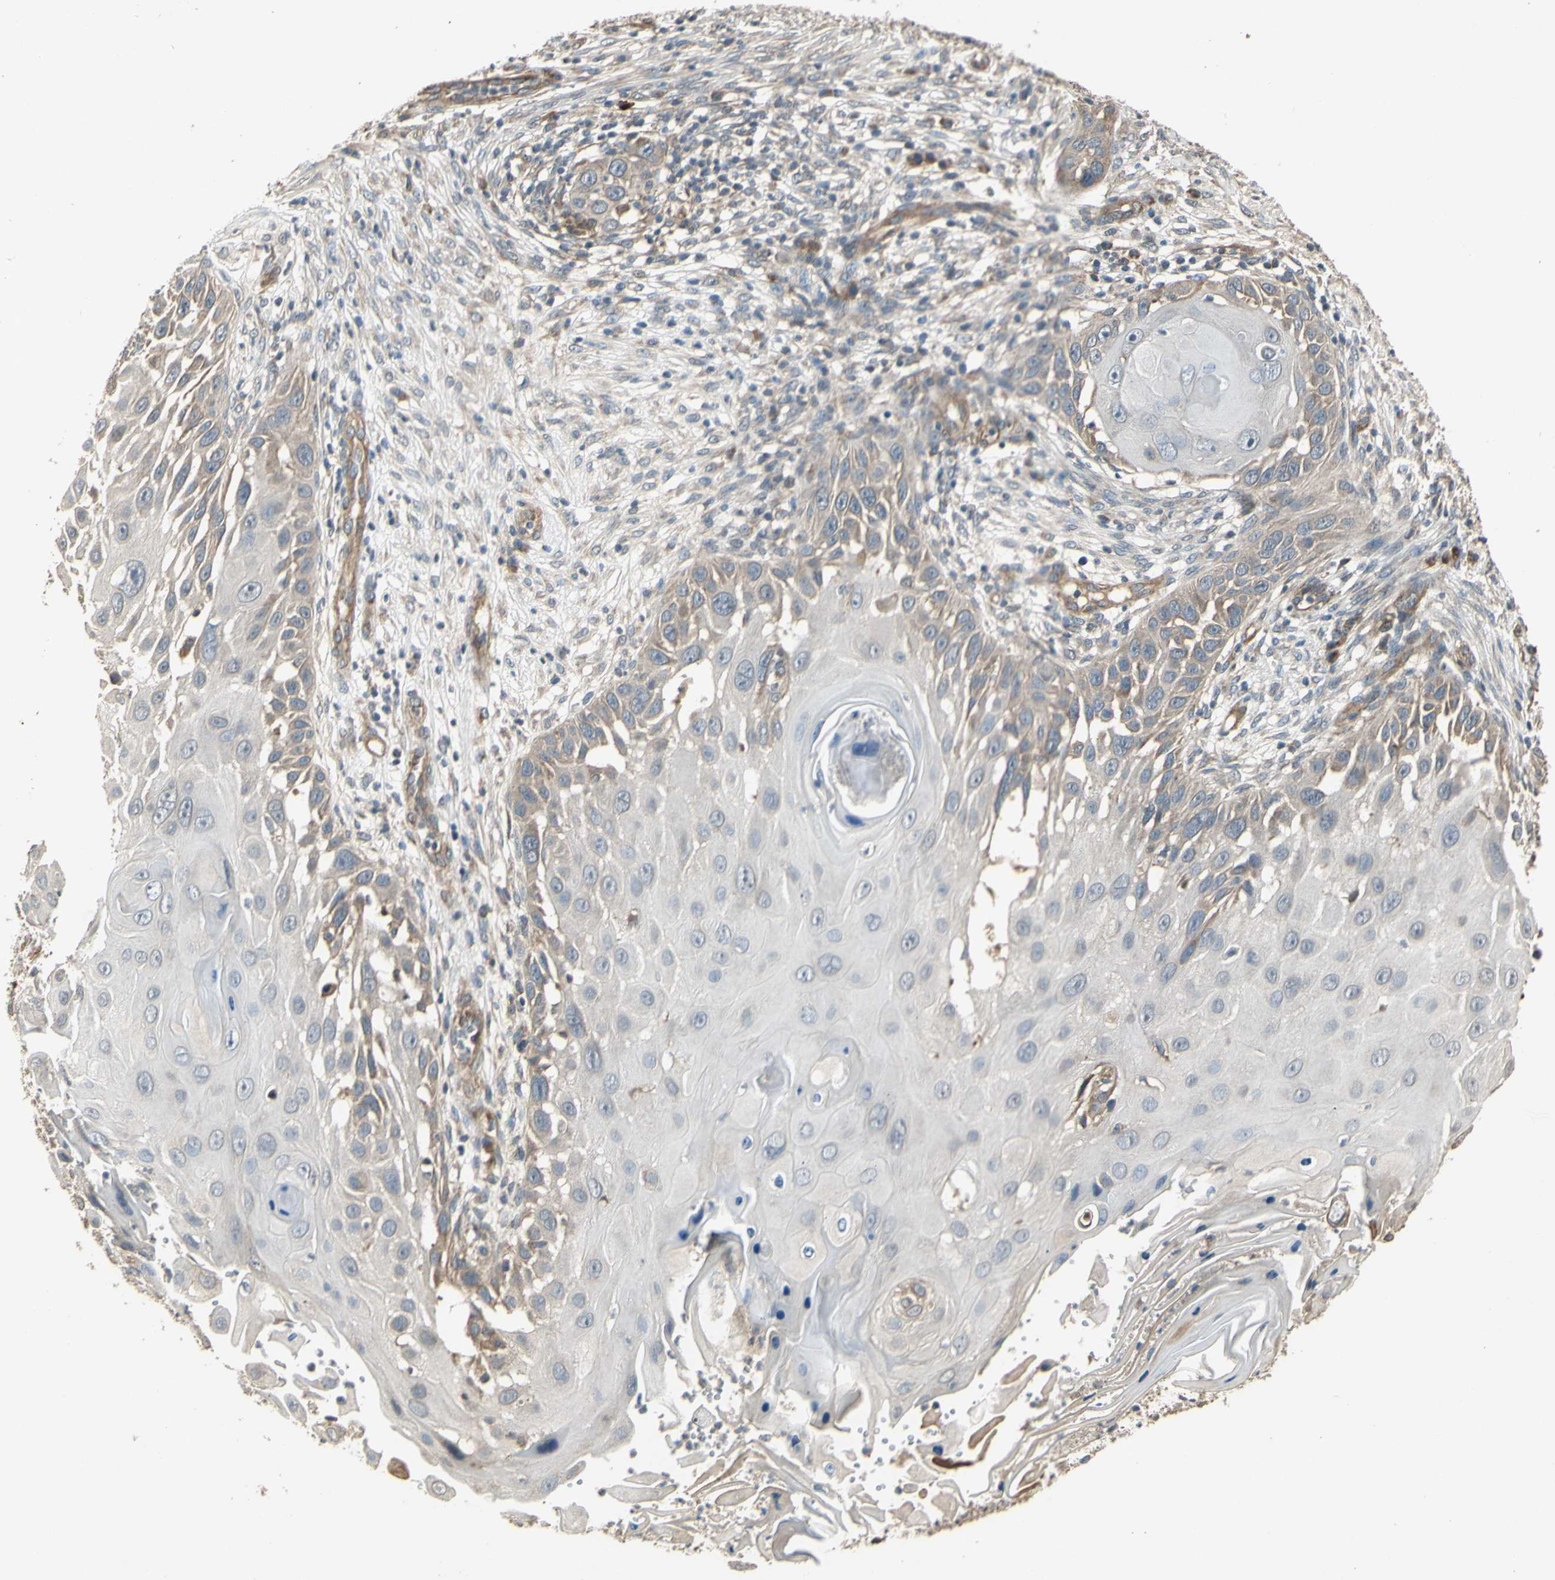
{"staining": {"intensity": "weak", "quantity": "<25%", "location": "cytoplasmic/membranous"}, "tissue": "skin cancer", "cell_type": "Tumor cells", "image_type": "cancer", "snomed": [{"axis": "morphology", "description": "Squamous cell carcinoma, NOS"}, {"axis": "topography", "description": "Skin"}], "caption": "Immunohistochemical staining of squamous cell carcinoma (skin) reveals no significant staining in tumor cells. The staining is performed using DAB brown chromogen with nuclei counter-stained in using hematoxylin.", "gene": "EFNB2", "patient": {"sex": "female", "age": 44}}